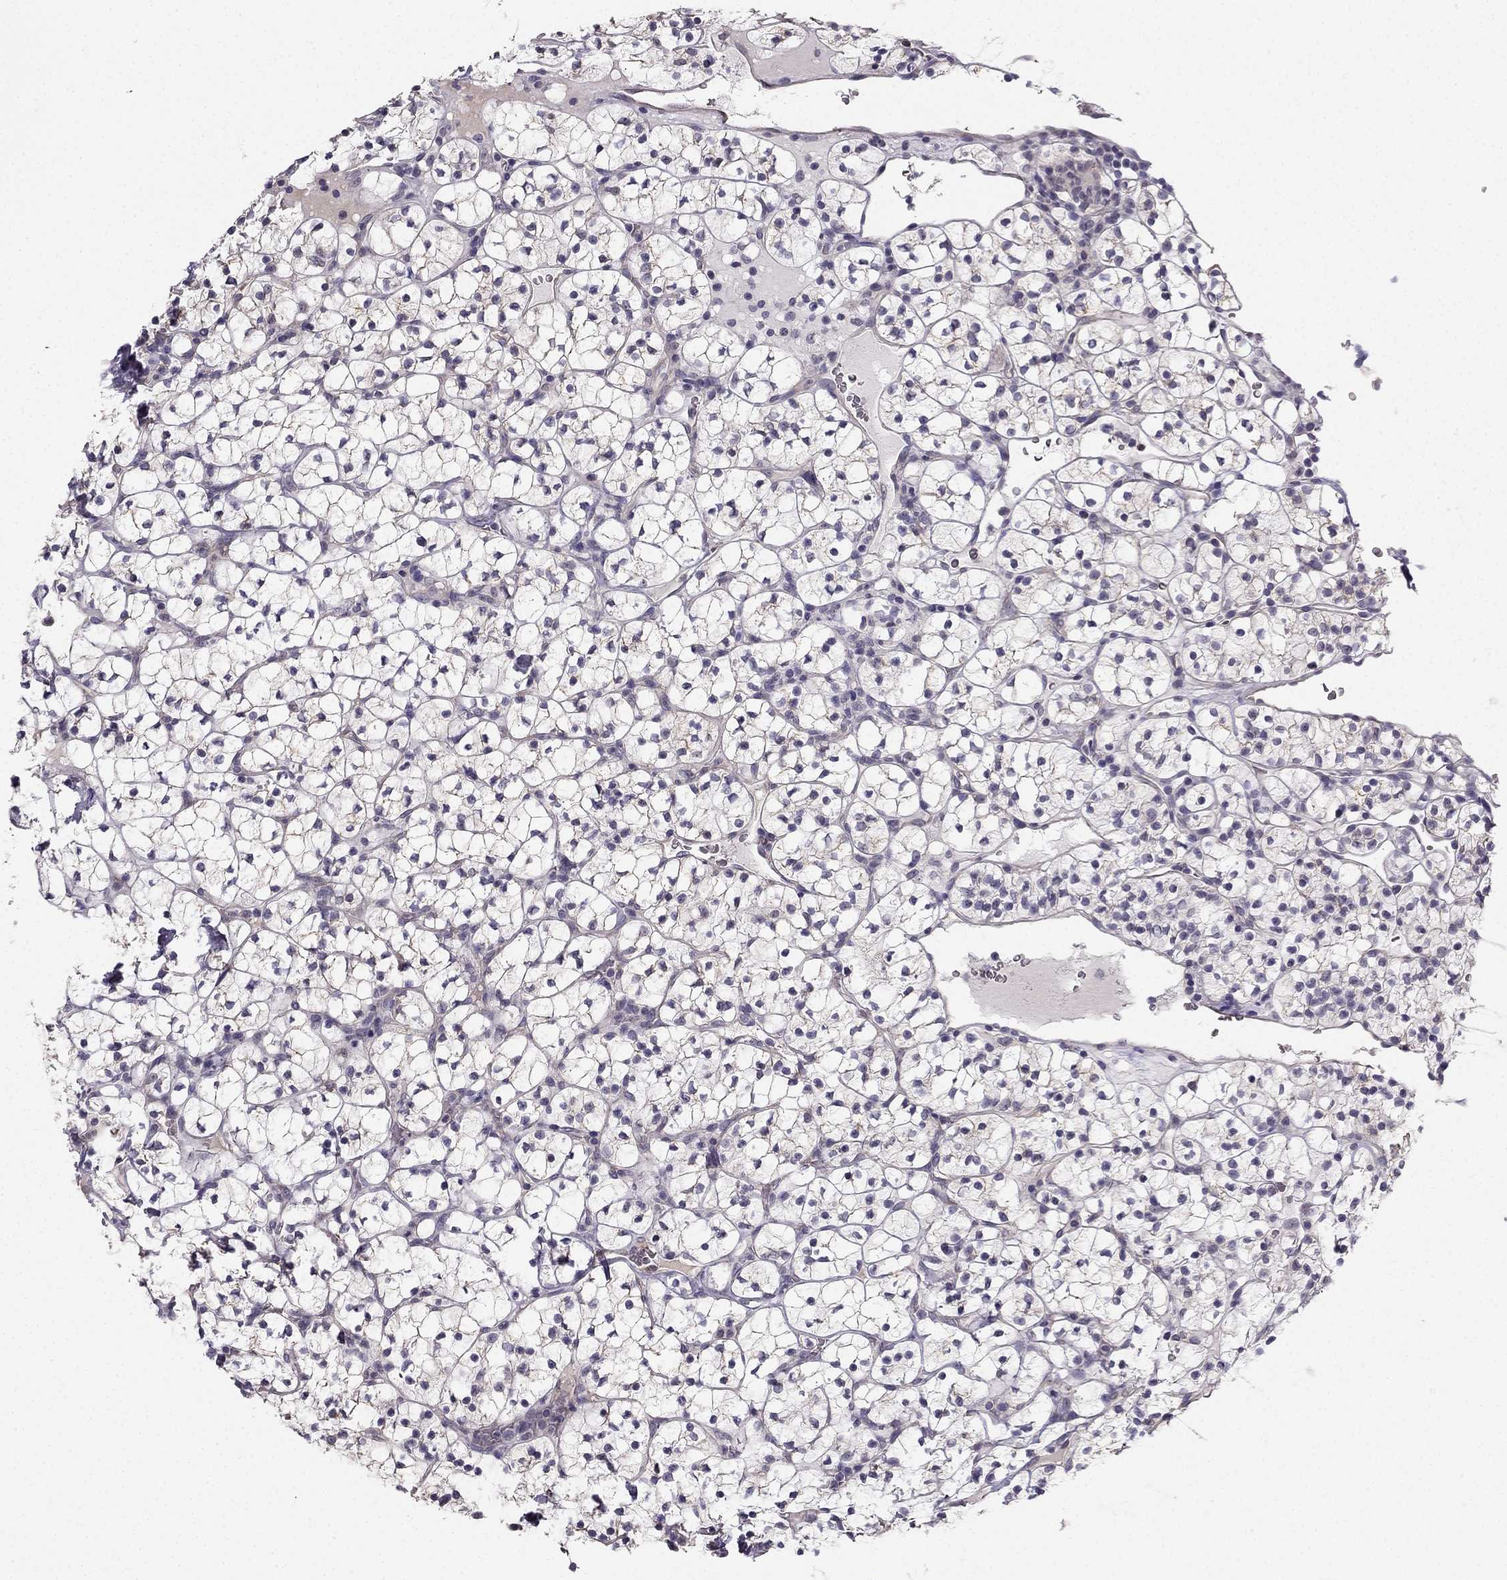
{"staining": {"intensity": "negative", "quantity": "none", "location": "none"}, "tissue": "renal cancer", "cell_type": "Tumor cells", "image_type": "cancer", "snomed": [{"axis": "morphology", "description": "Adenocarcinoma, NOS"}, {"axis": "topography", "description": "Kidney"}], "caption": "IHC micrograph of human renal cancer (adenocarcinoma) stained for a protein (brown), which displays no staining in tumor cells.", "gene": "TSPYL5", "patient": {"sex": "female", "age": 89}}